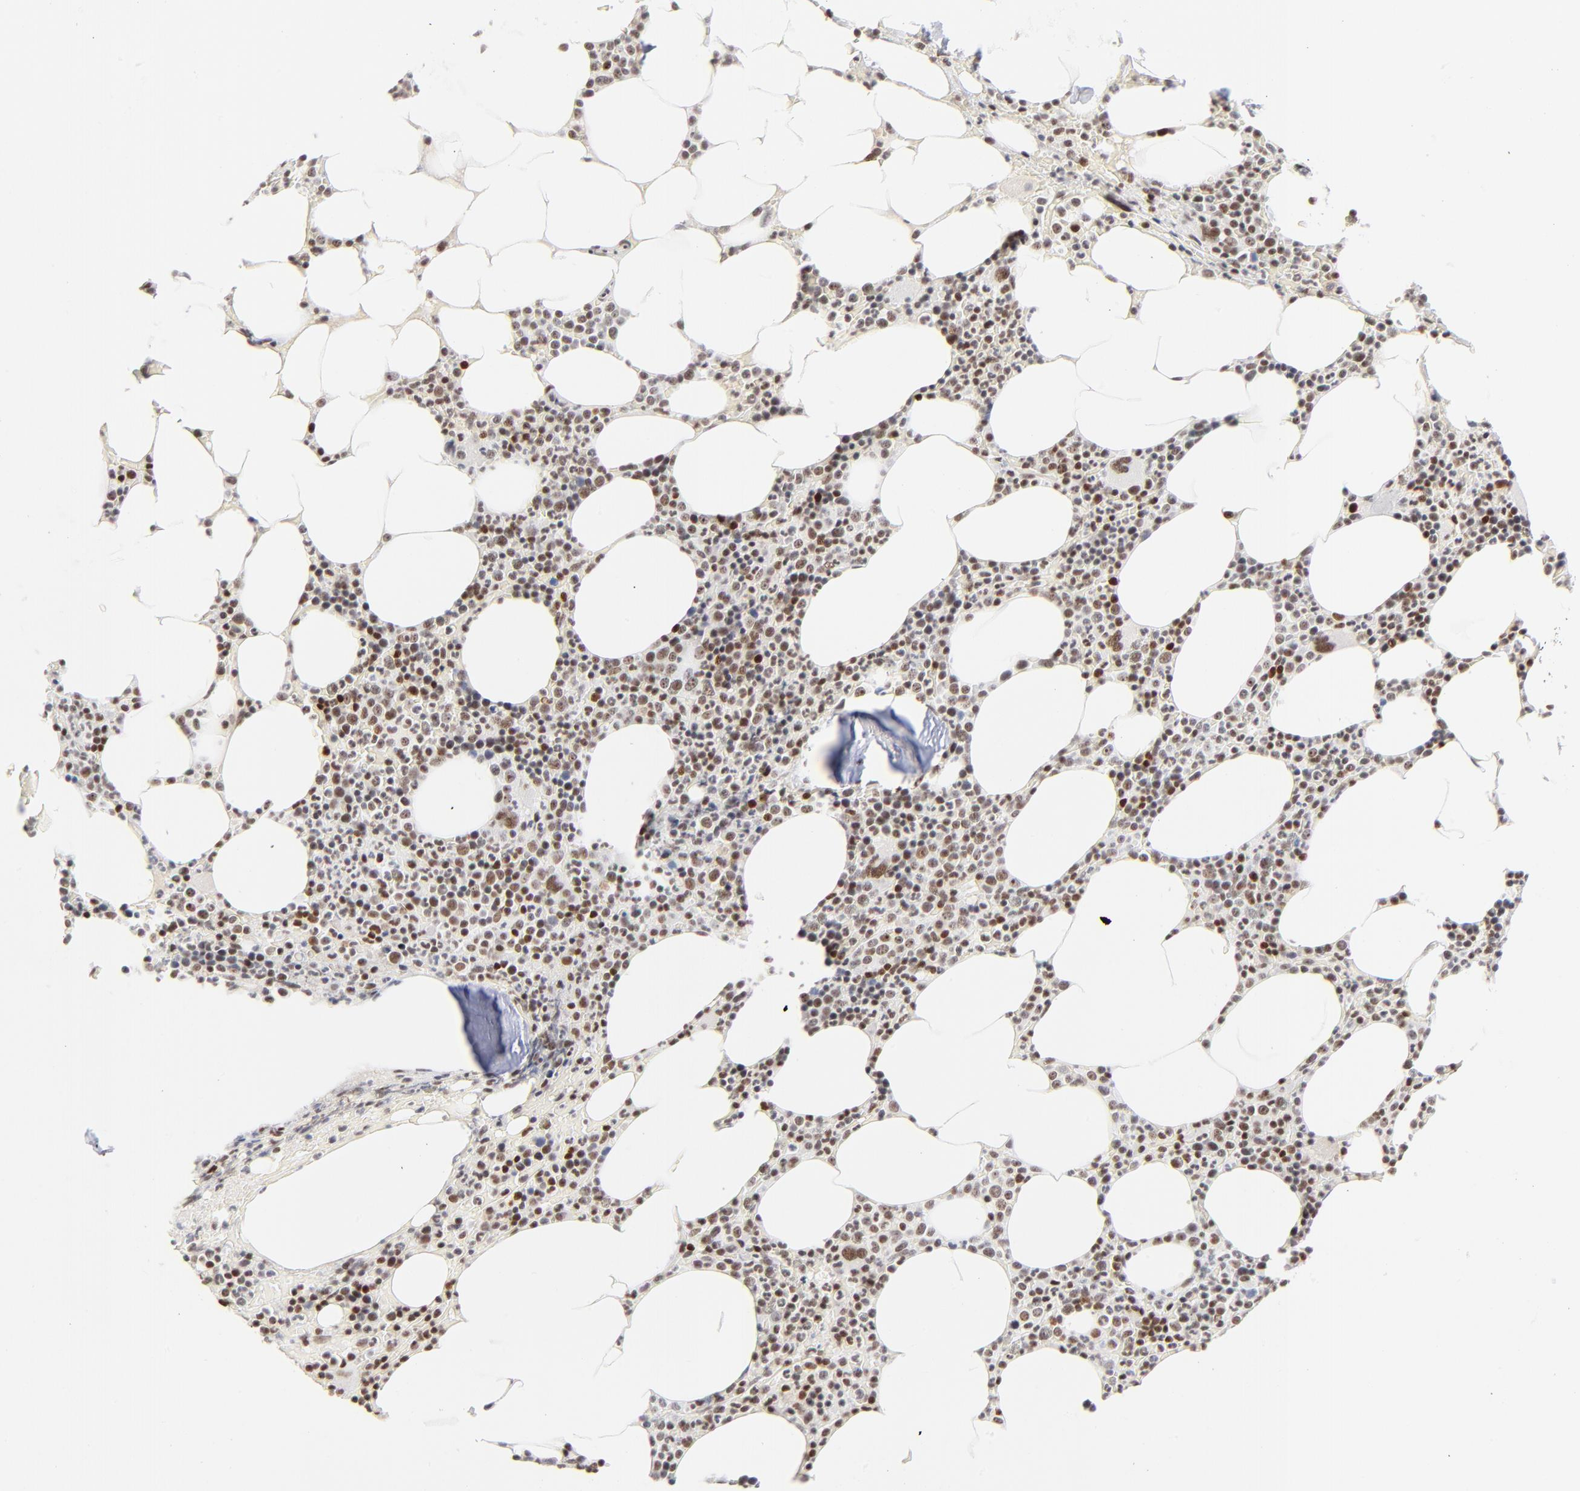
{"staining": {"intensity": "moderate", "quantity": "25%-75%", "location": "nuclear"}, "tissue": "bone marrow", "cell_type": "Hematopoietic cells", "image_type": "normal", "snomed": [{"axis": "morphology", "description": "Normal tissue, NOS"}, {"axis": "topography", "description": "Bone marrow"}], "caption": "High-magnification brightfield microscopy of unremarkable bone marrow stained with DAB (brown) and counterstained with hematoxylin (blue). hematopoietic cells exhibit moderate nuclear expression is identified in approximately25%-75% of cells.", "gene": "ZNF143", "patient": {"sex": "female", "age": 66}}